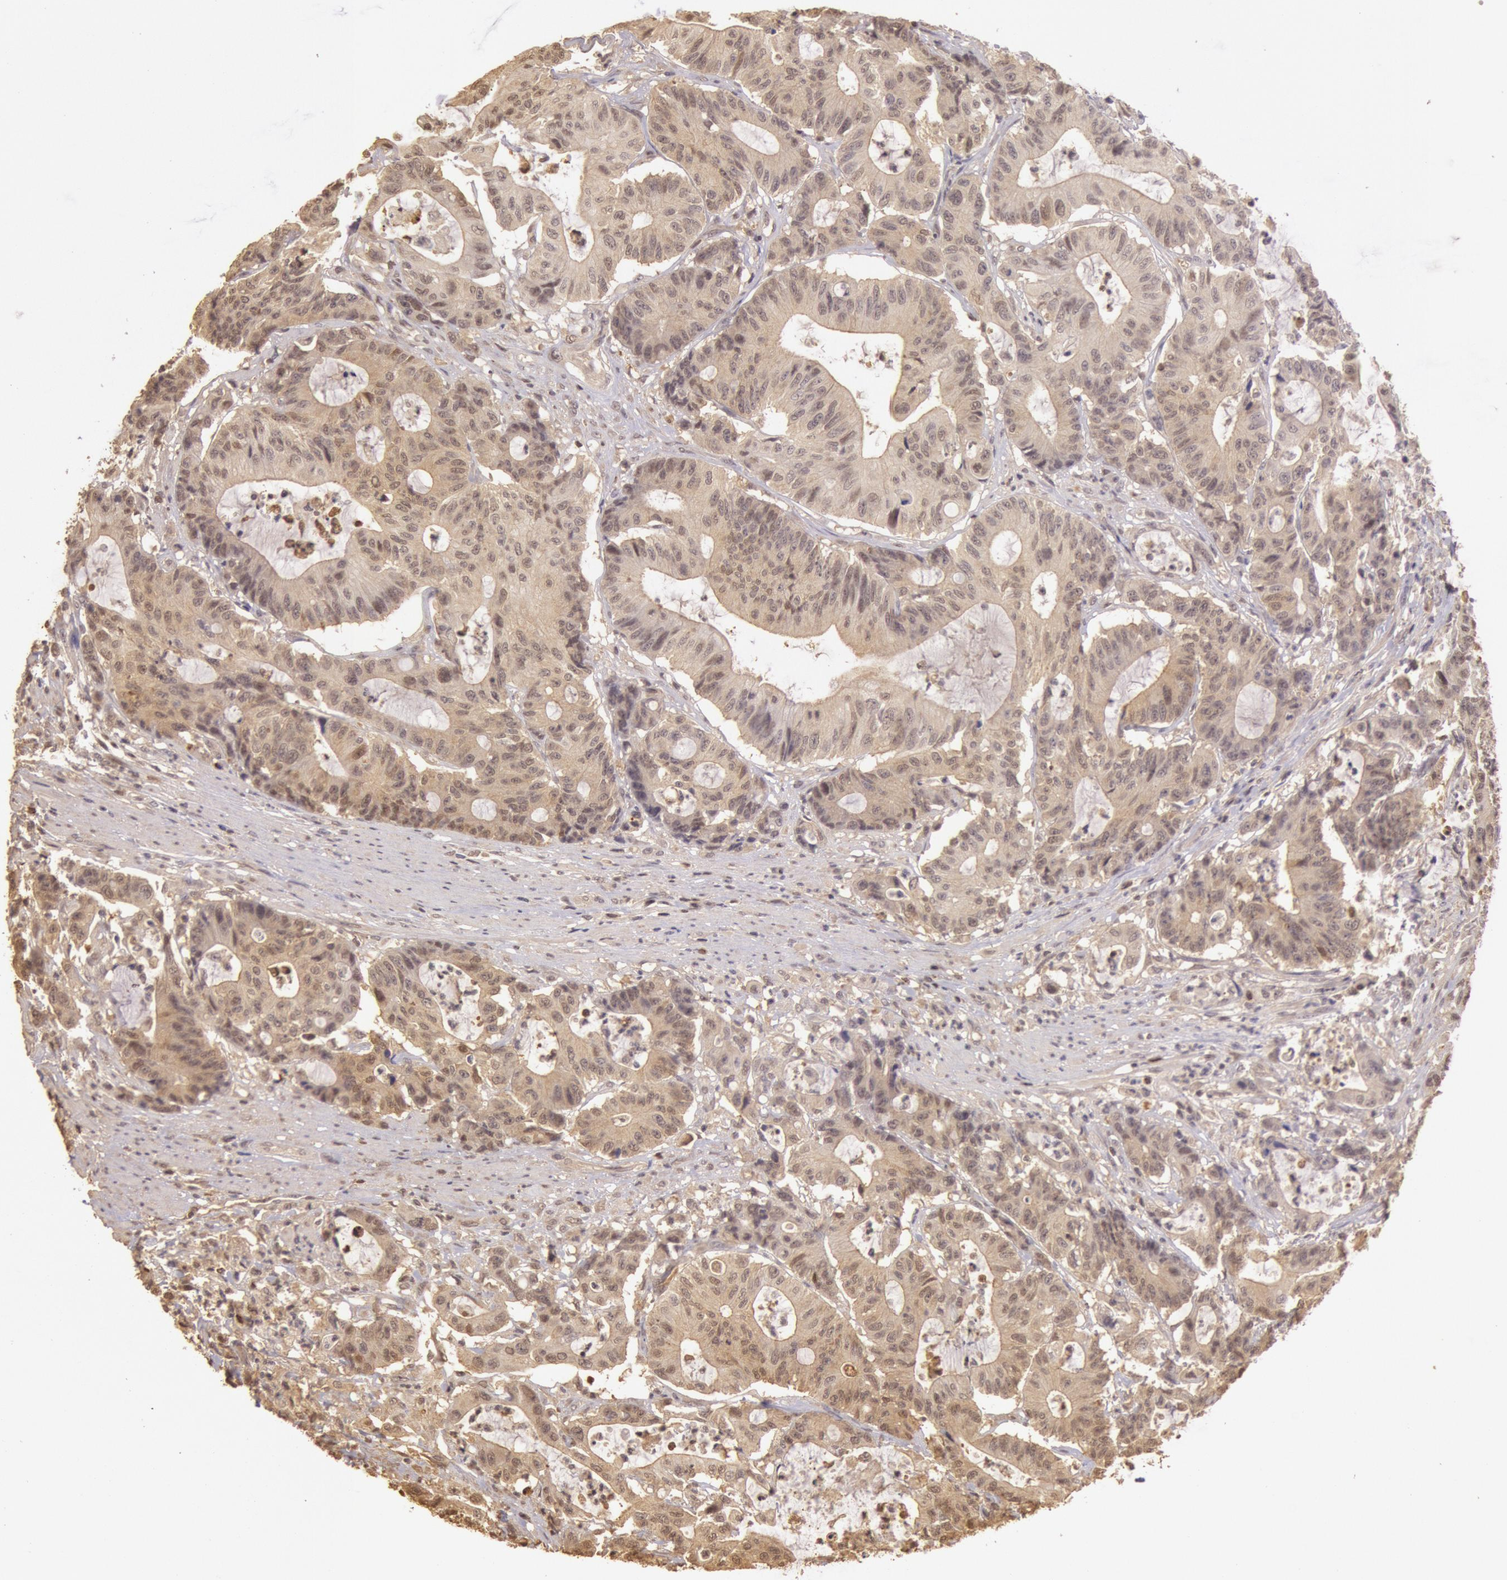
{"staining": {"intensity": "weak", "quantity": ">75%", "location": "cytoplasmic/membranous,nuclear"}, "tissue": "colorectal cancer", "cell_type": "Tumor cells", "image_type": "cancer", "snomed": [{"axis": "morphology", "description": "Adenocarcinoma, NOS"}, {"axis": "topography", "description": "Colon"}], "caption": "Approximately >75% of tumor cells in human colorectal adenocarcinoma reveal weak cytoplasmic/membranous and nuclear protein expression as visualized by brown immunohistochemical staining.", "gene": "SOD1", "patient": {"sex": "female", "age": 84}}